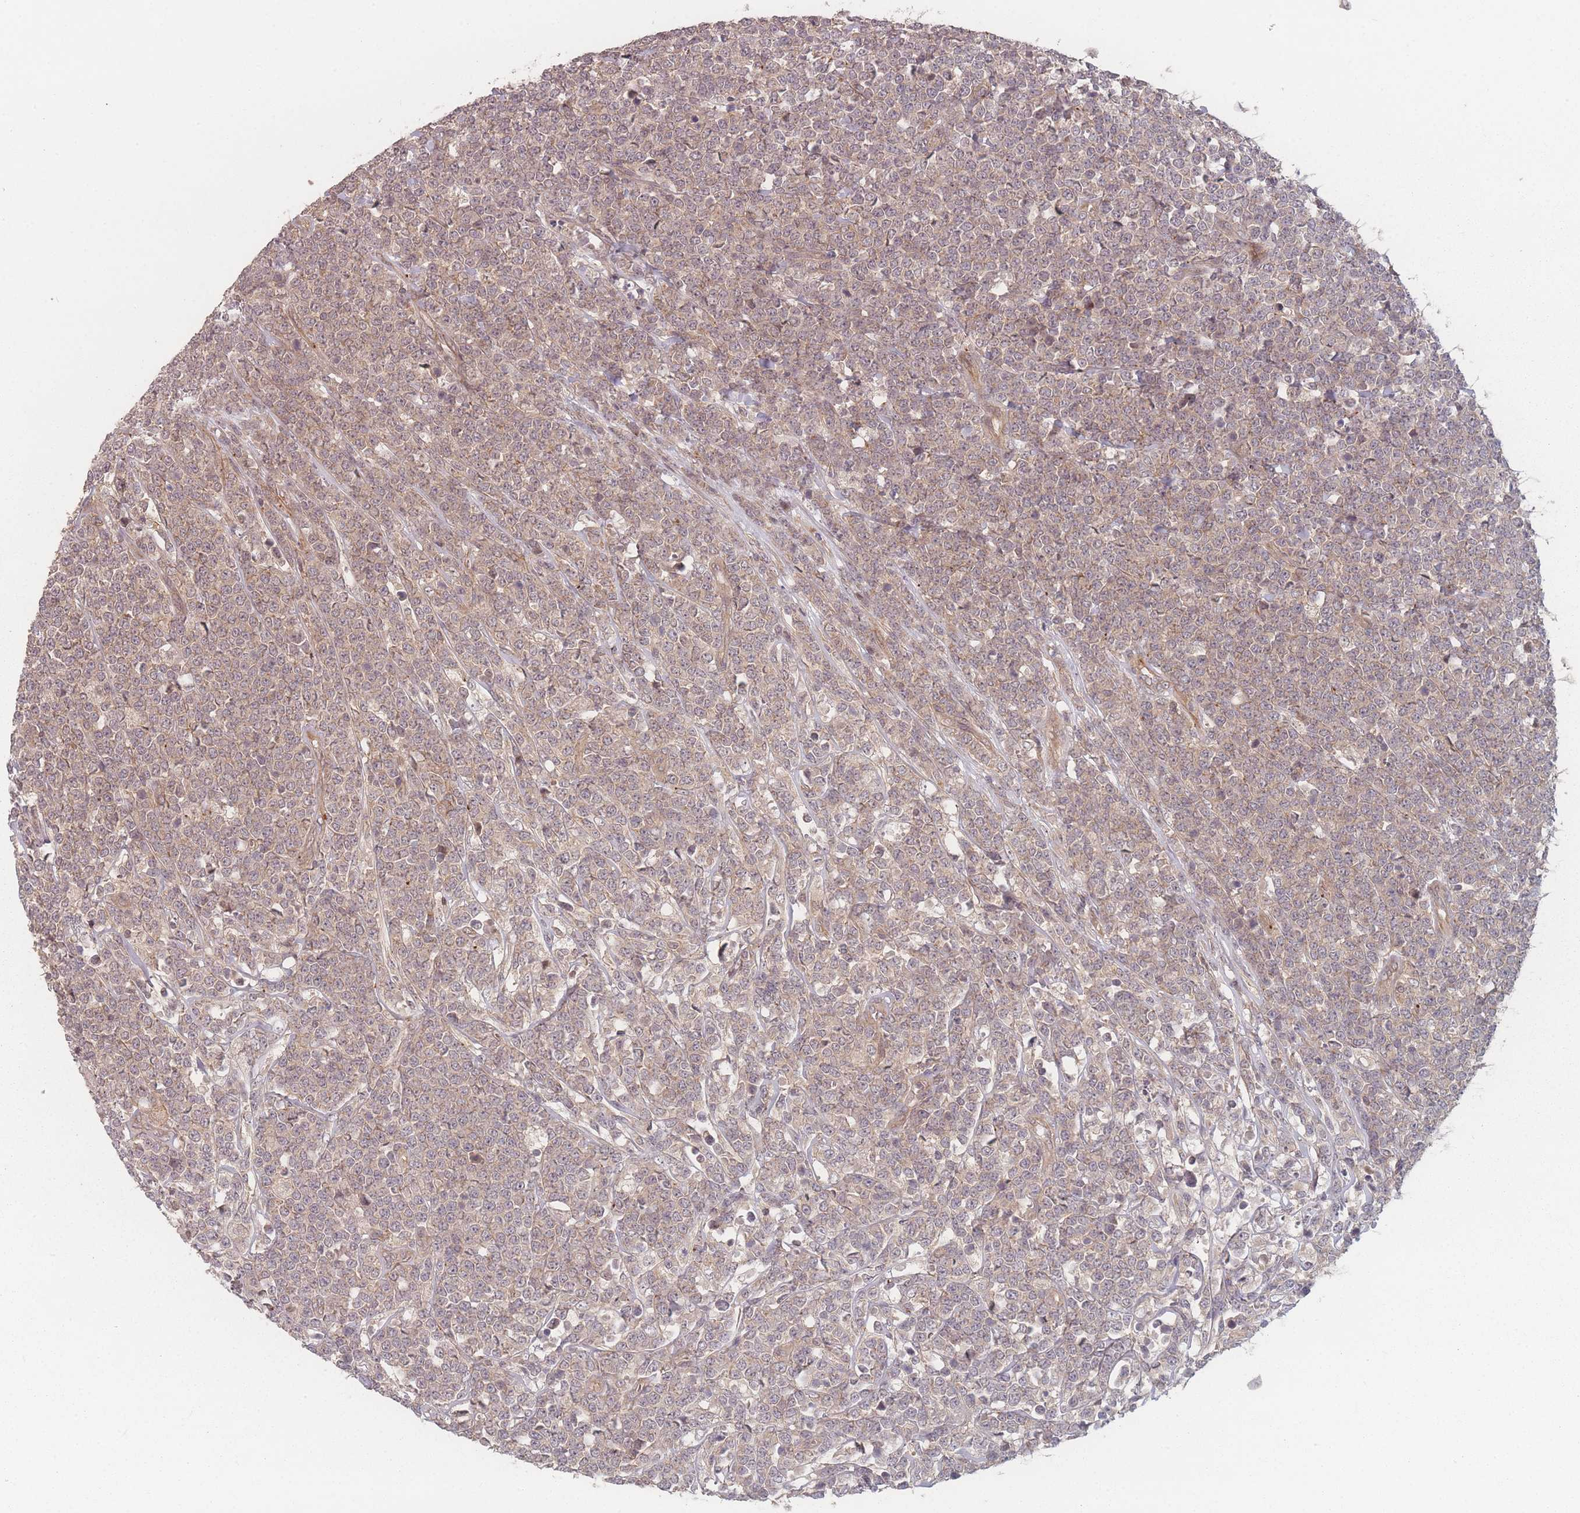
{"staining": {"intensity": "weak", "quantity": ">75%", "location": "cytoplasmic/membranous"}, "tissue": "lymphoma", "cell_type": "Tumor cells", "image_type": "cancer", "snomed": [{"axis": "morphology", "description": "Malignant lymphoma, non-Hodgkin's type, High grade"}, {"axis": "topography", "description": "Small intestine"}], "caption": "IHC of malignant lymphoma, non-Hodgkin's type (high-grade) reveals low levels of weak cytoplasmic/membranous expression in approximately >75% of tumor cells.", "gene": "HAGH", "patient": {"sex": "male", "age": 8}}